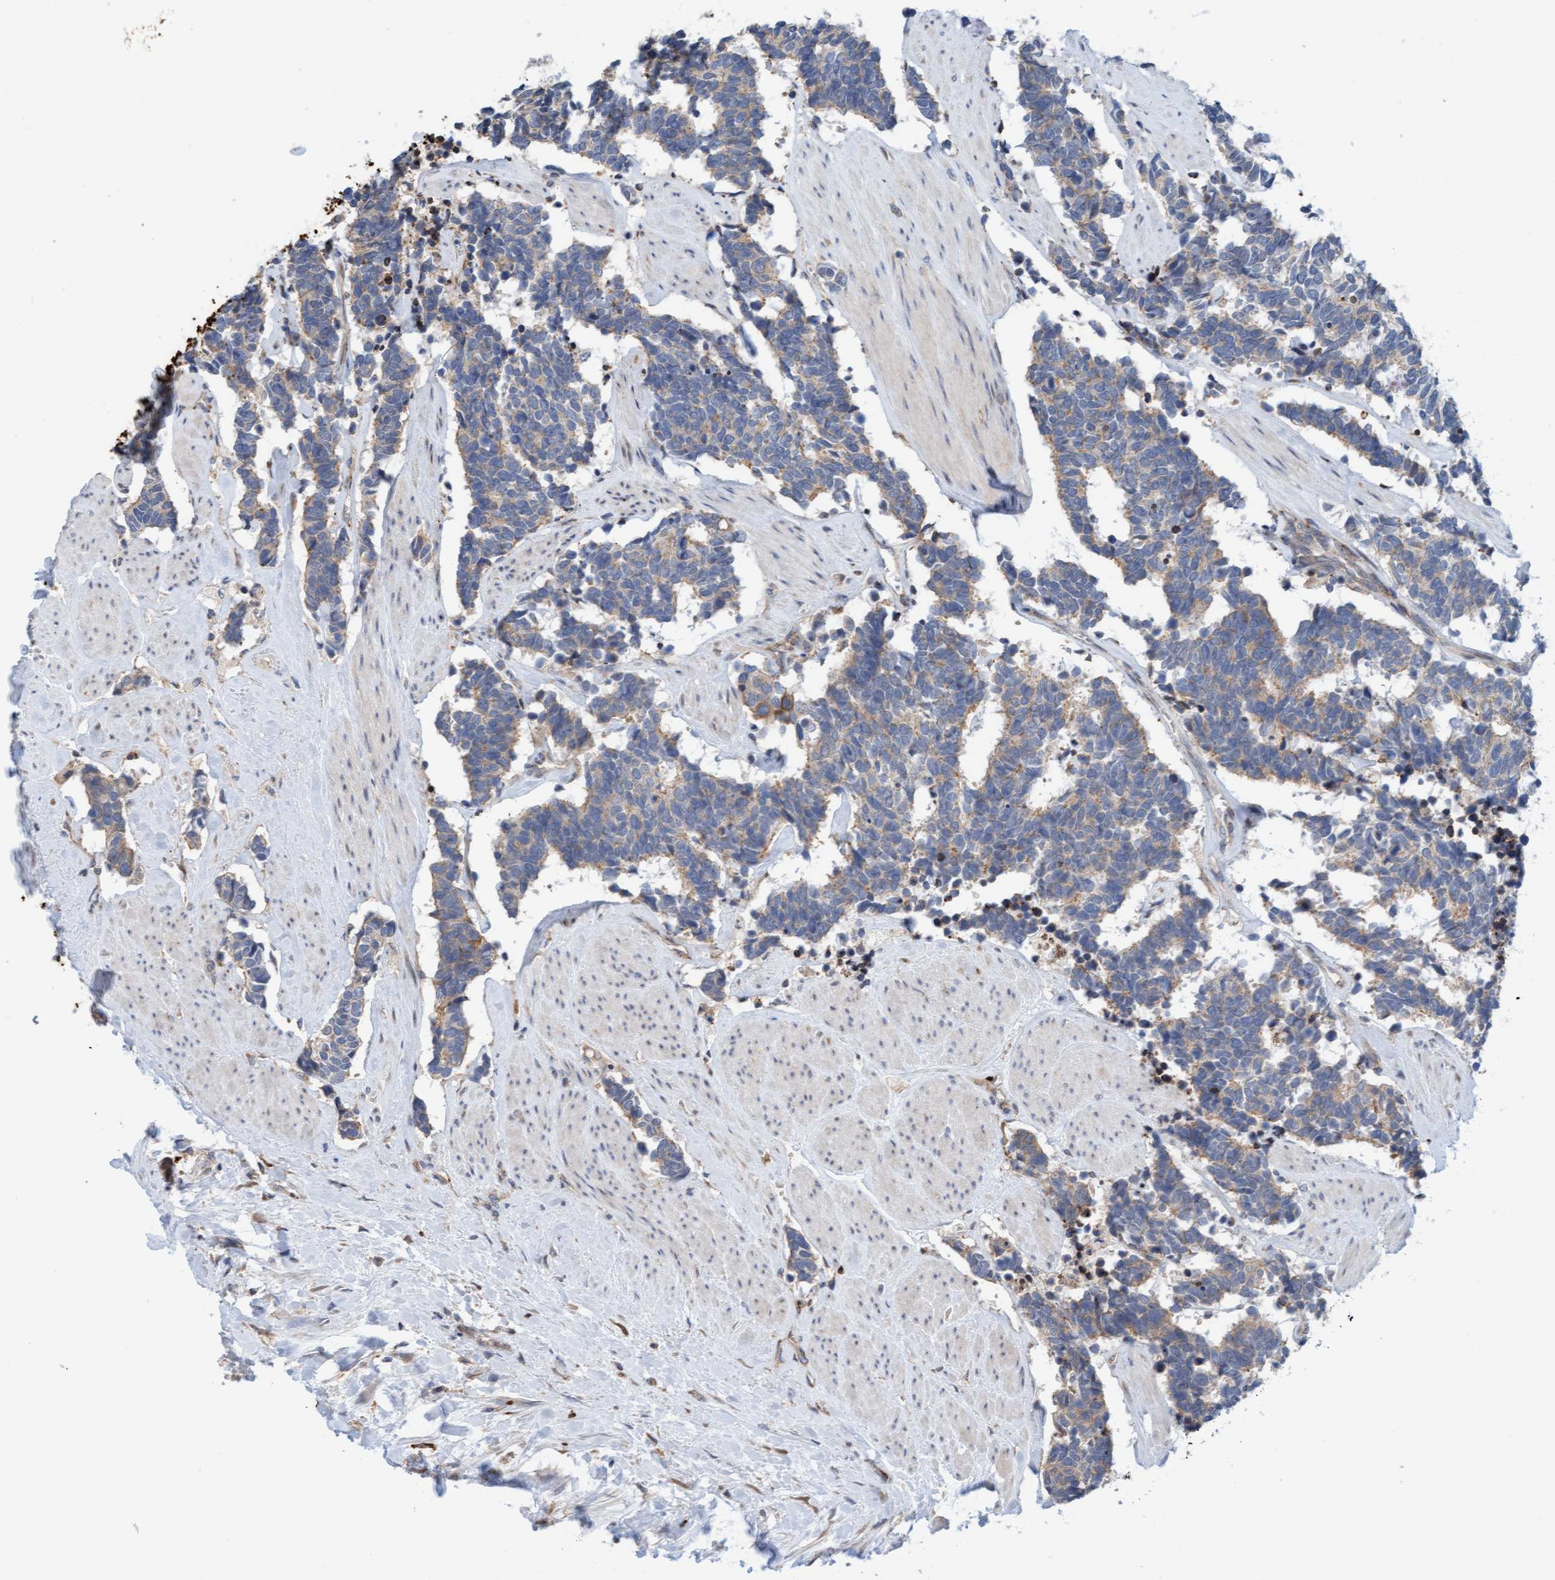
{"staining": {"intensity": "weak", "quantity": "25%-75%", "location": "cytoplasmic/membranous"}, "tissue": "carcinoid", "cell_type": "Tumor cells", "image_type": "cancer", "snomed": [{"axis": "morphology", "description": "Carcinoma, NOS"}, {"axis": "morphology", "description": "Carcinoid, malignant, NOS"}, {"axis": "topography", "description": "Urinary bladder"}], "caption": "Immunohistochemical staining of carcinoma displays weak cytoplasmic/membranous protein expression in about 25%-75% of tumor cells. (brown staining indicates protein expression, while blue staining denotes nuclei).", "gene": "MMP8", "patient": {"sex": "male", "age": 57}}